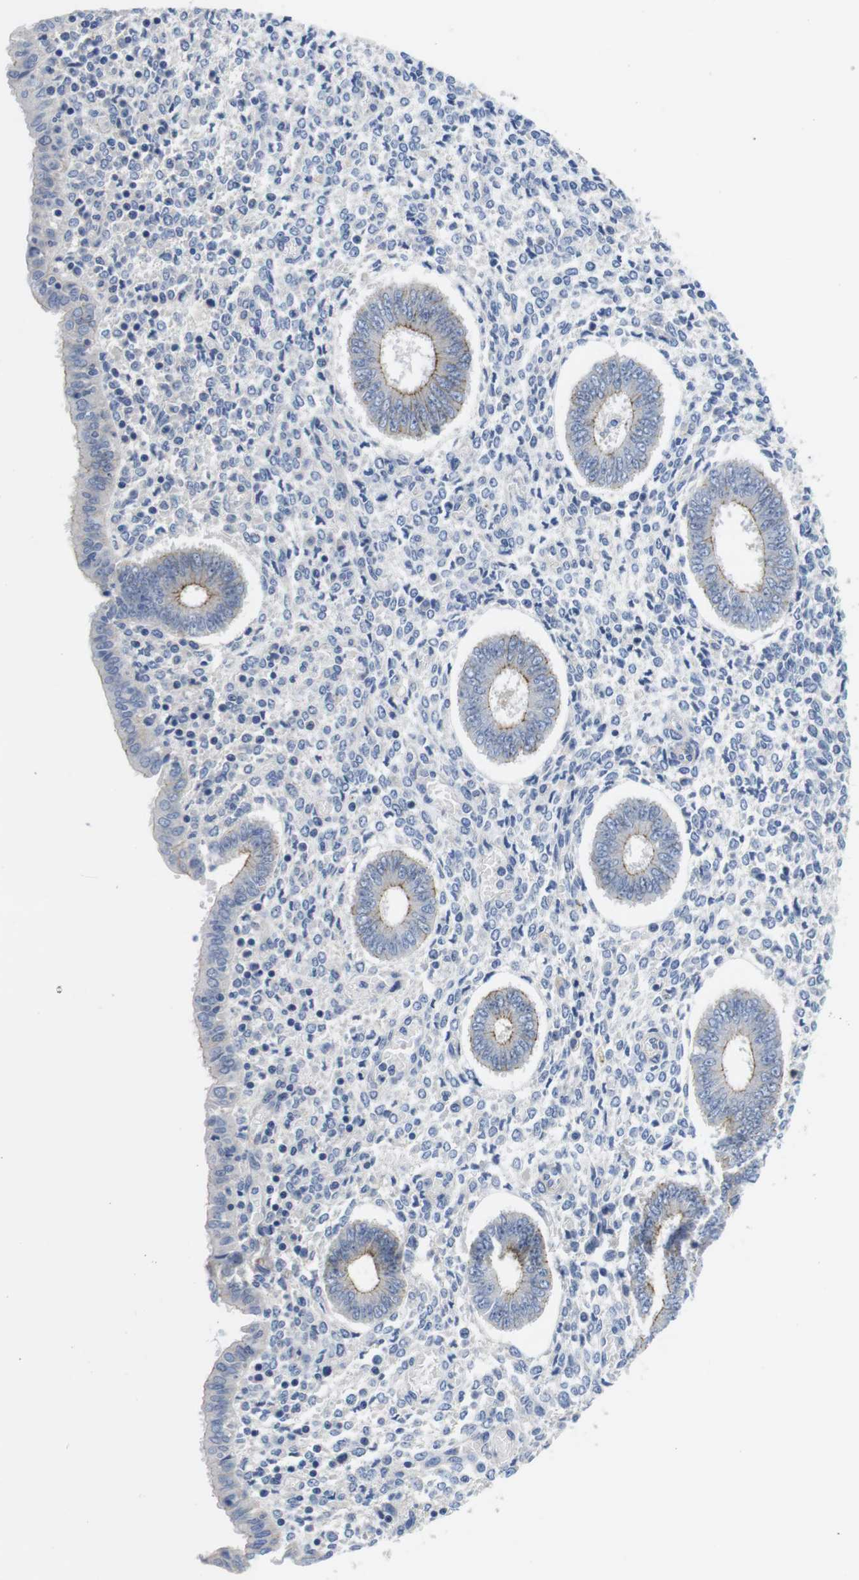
{"staining": {"intensity": "negative", "quantity": "none", "location": "none"}, "tissue": "endometrium", "cell_type": "Cells in endometrial stroma", "image_type": "normal", "snomed": [{"axis": "morphology", "description": "Normal tissue, NOS"}, {"axis": "topography", "description": "Endometrium"}], "caption": "Histopathology image shows no protein positivity in cells in endometrial stroma of benign endometrium.", "gene": "SCRIB", "patient": {"sex": "female", "age": 35}}